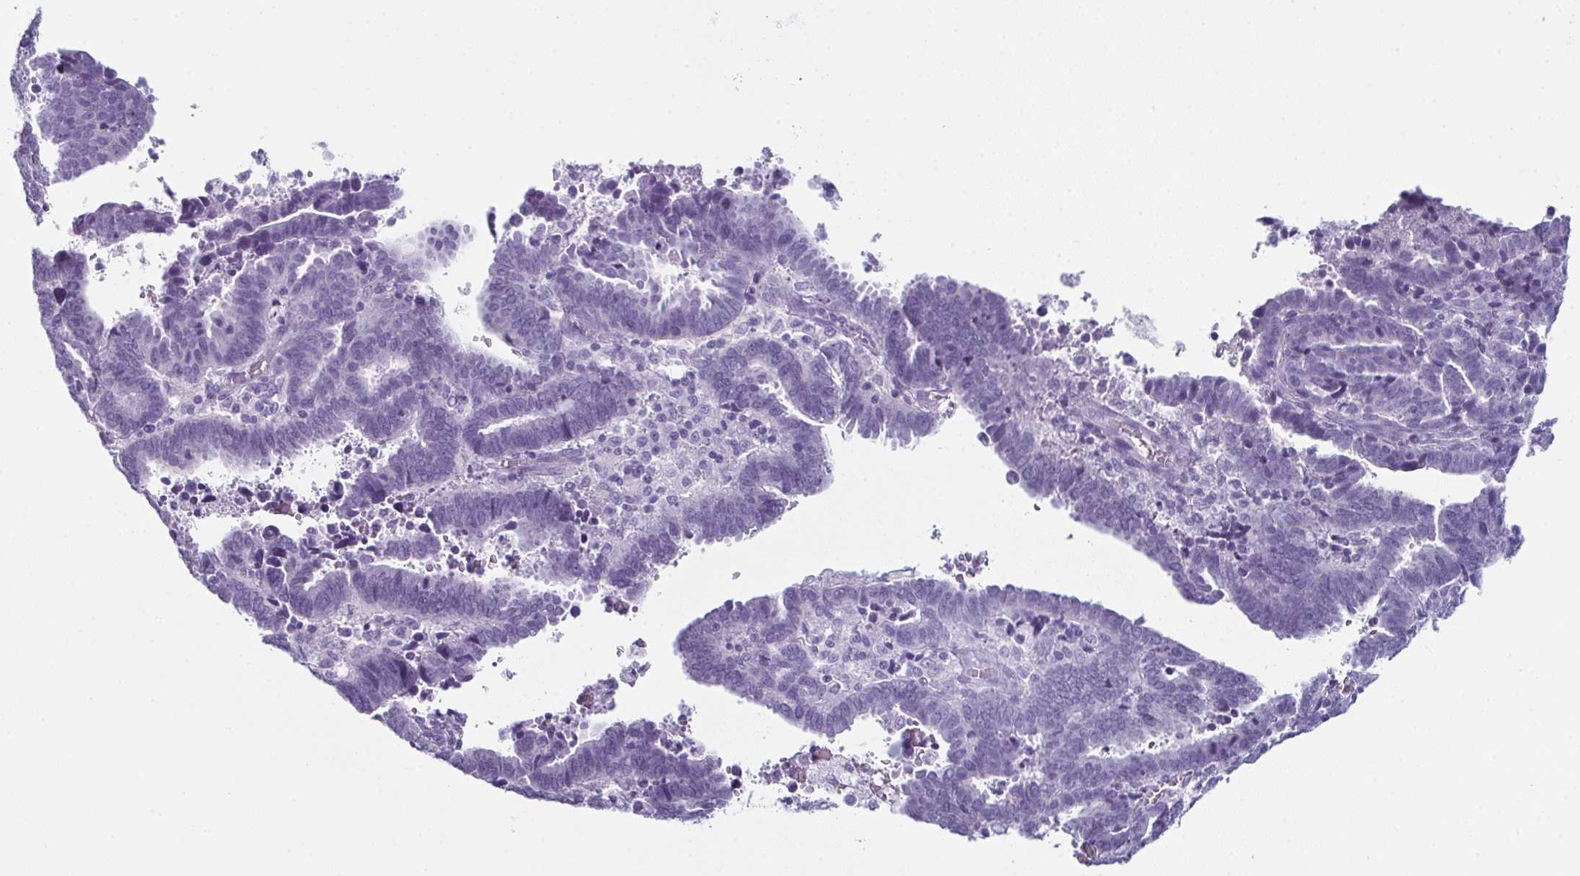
{"staining": {"intensity": "negative", "quantity": "none", "location": "none"}, "tissue": "endometrial cancer", "cell_type": "Tumor cells", "image_type": "cancer", "snomed": [{"axis": "morphology", "description": "Adenocarcinoma, NOS"}, {"axis": "topography", "description": "Uterus"}], "caption": "Immunohistochemistry (IHC) of endometrial adenocarcinoma demonstrates no staining in tumor cells.", "gene": "ENKUR", "patient": {"sex": "female", "age": 83}}